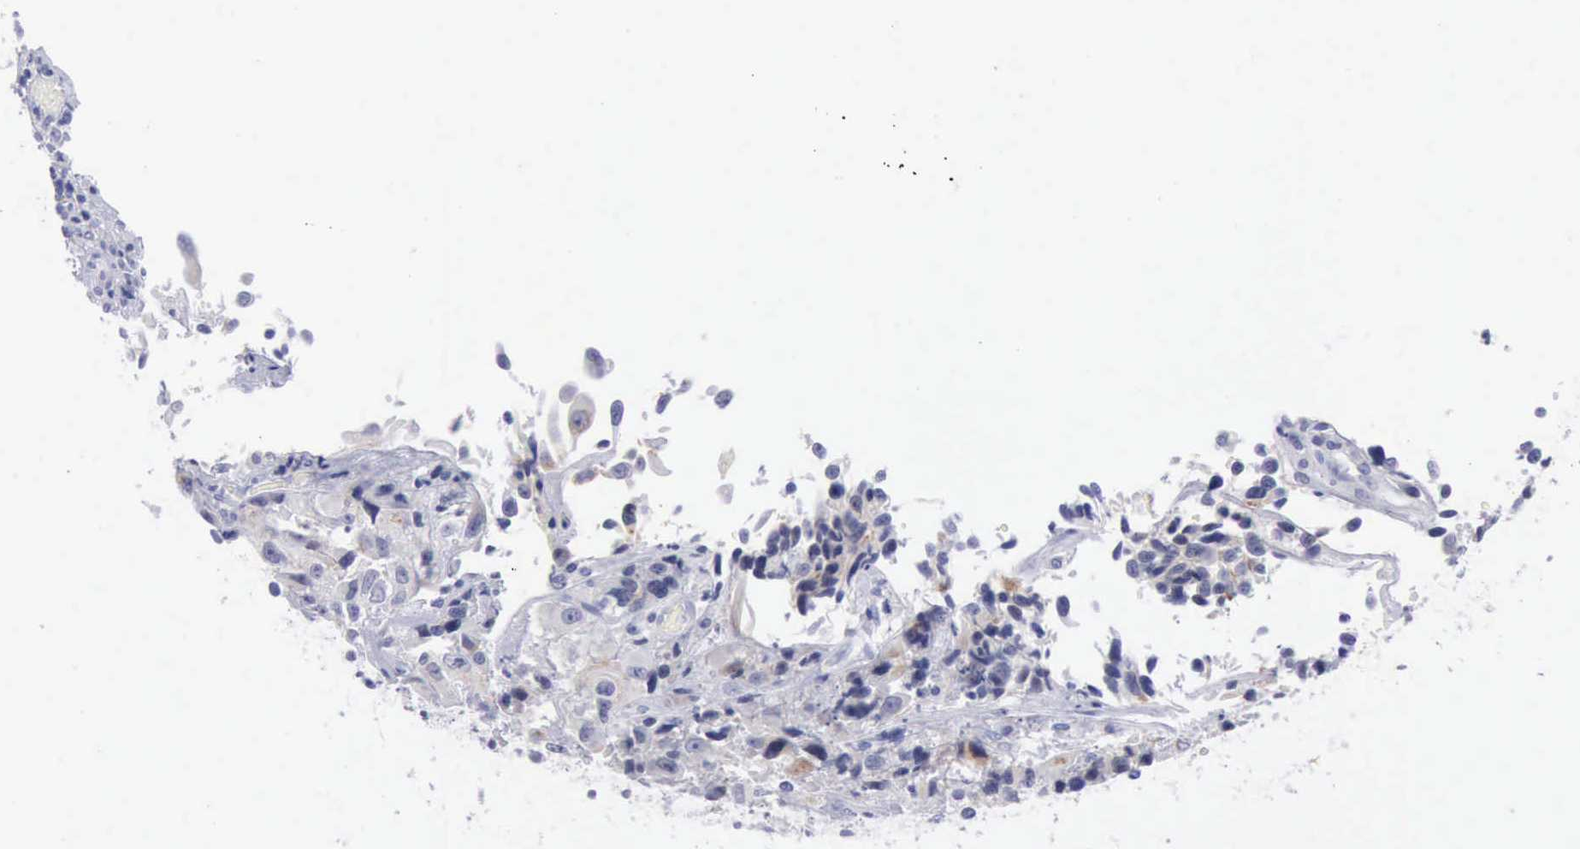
{"staining": {"intensity": "negative", "quantity": "none", "location": "none"}, "tissue": "urothelial cancer", "cell_type": "Tumor cells", "image_type": "cancer", "snomed": [{"axis": "morphology", "description": "Urothelial carcinoma, High grade"}, {"axis": "topography", "description": "Urinary bladder"}], "caption": "Protein analysis of urothelial cancer demonstrates no significant expression in tumor cells.", "gene": "ANGEL1", "patient": {"sex": "female", "age": 81}}